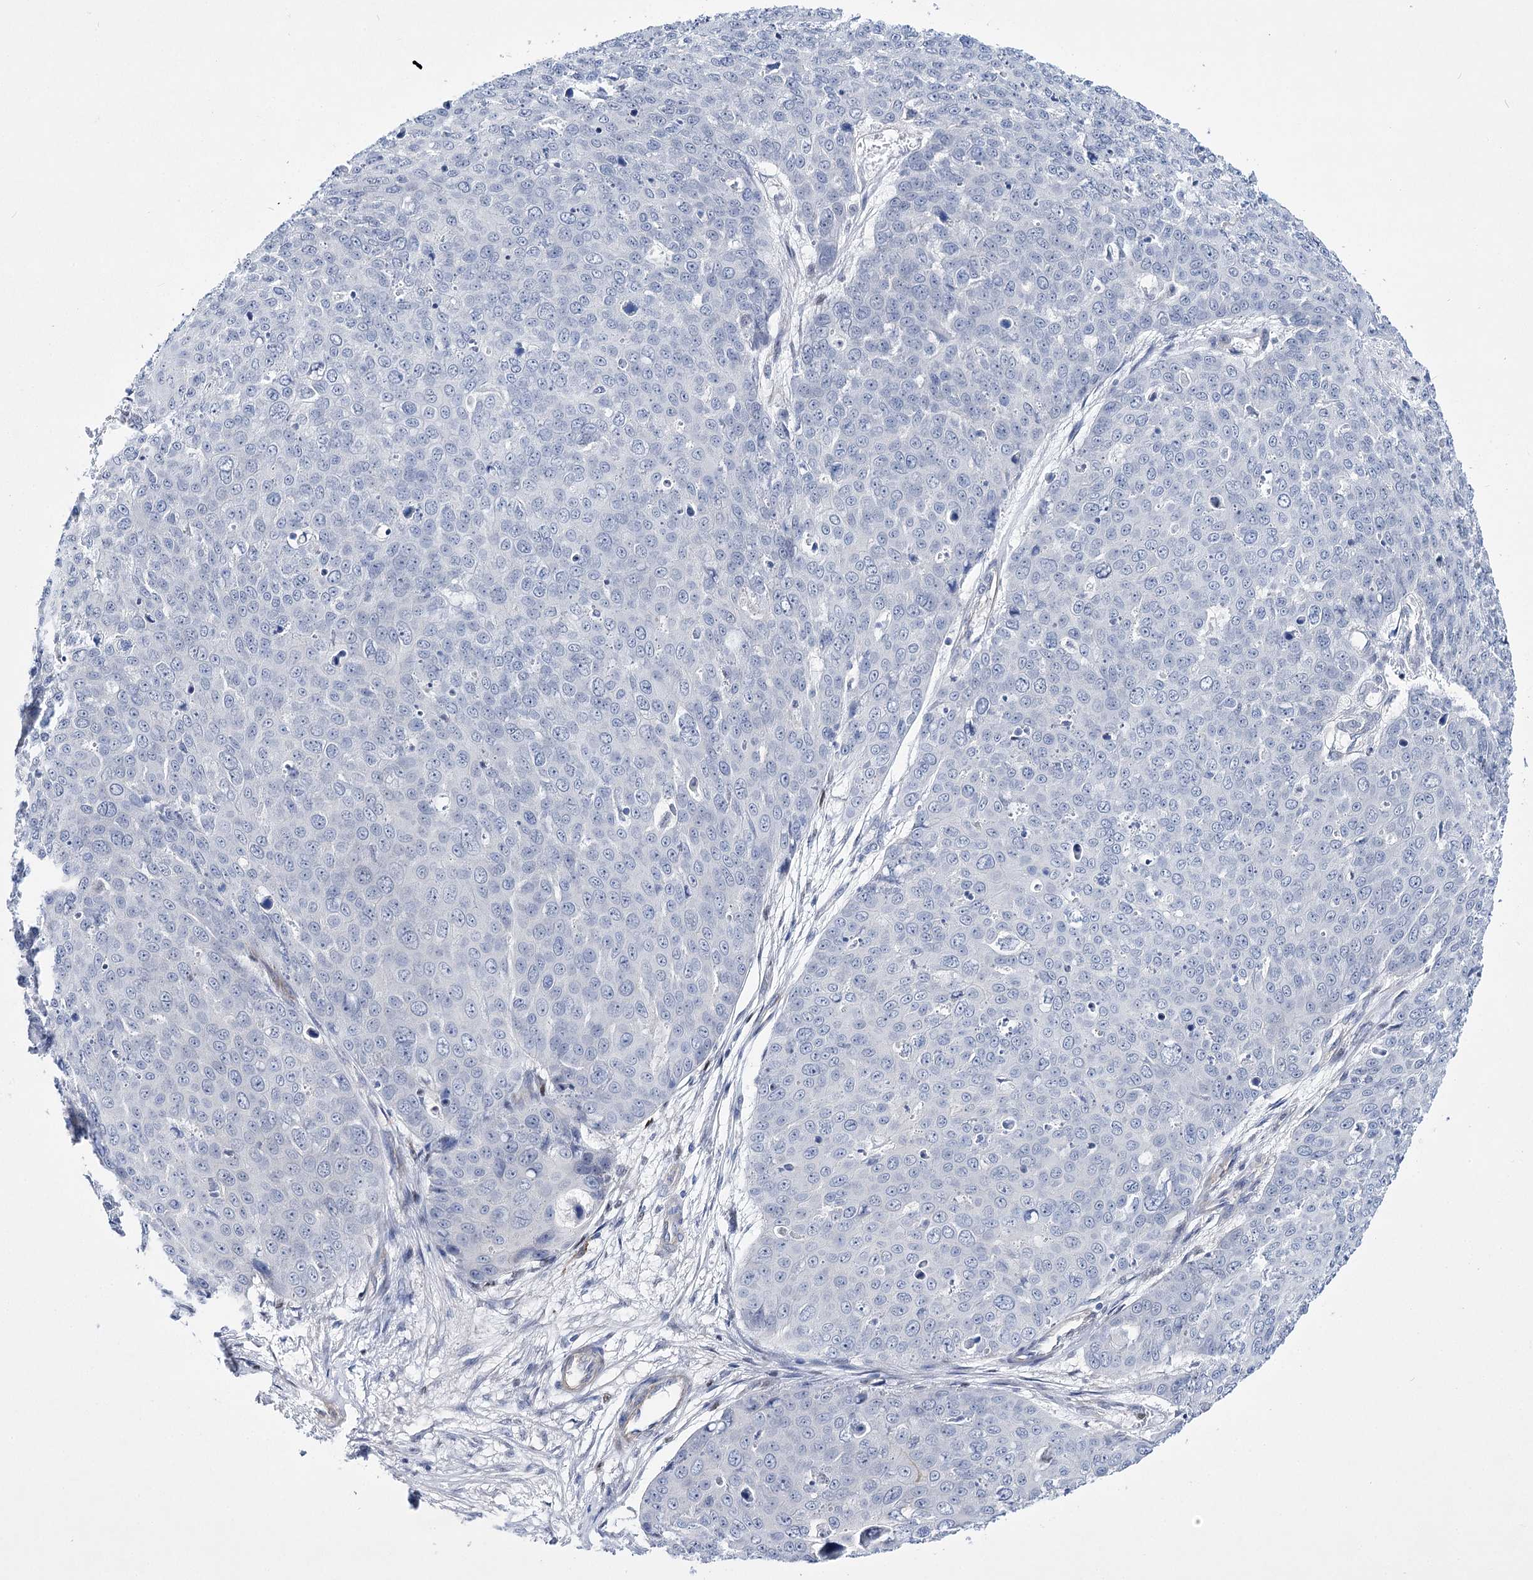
{"staining": {"intensity": "negative", "quantity": "none", "location": "none"}, "tissue": "skin cancer", "cell_type": "Tumor cells", "image_type": "cancer", "snomed": [{"axis": "morphology", "description": "Squamous cell carcinoma, NOS"}, {"axis": "topography", "description": "Skin"}], "caption": "An image of human skin cancer (squamous cell carcinoma) is negative for staining in tumor cells.", "gene": "THAP6", "patient": {"sex": "male", "age": 71}}